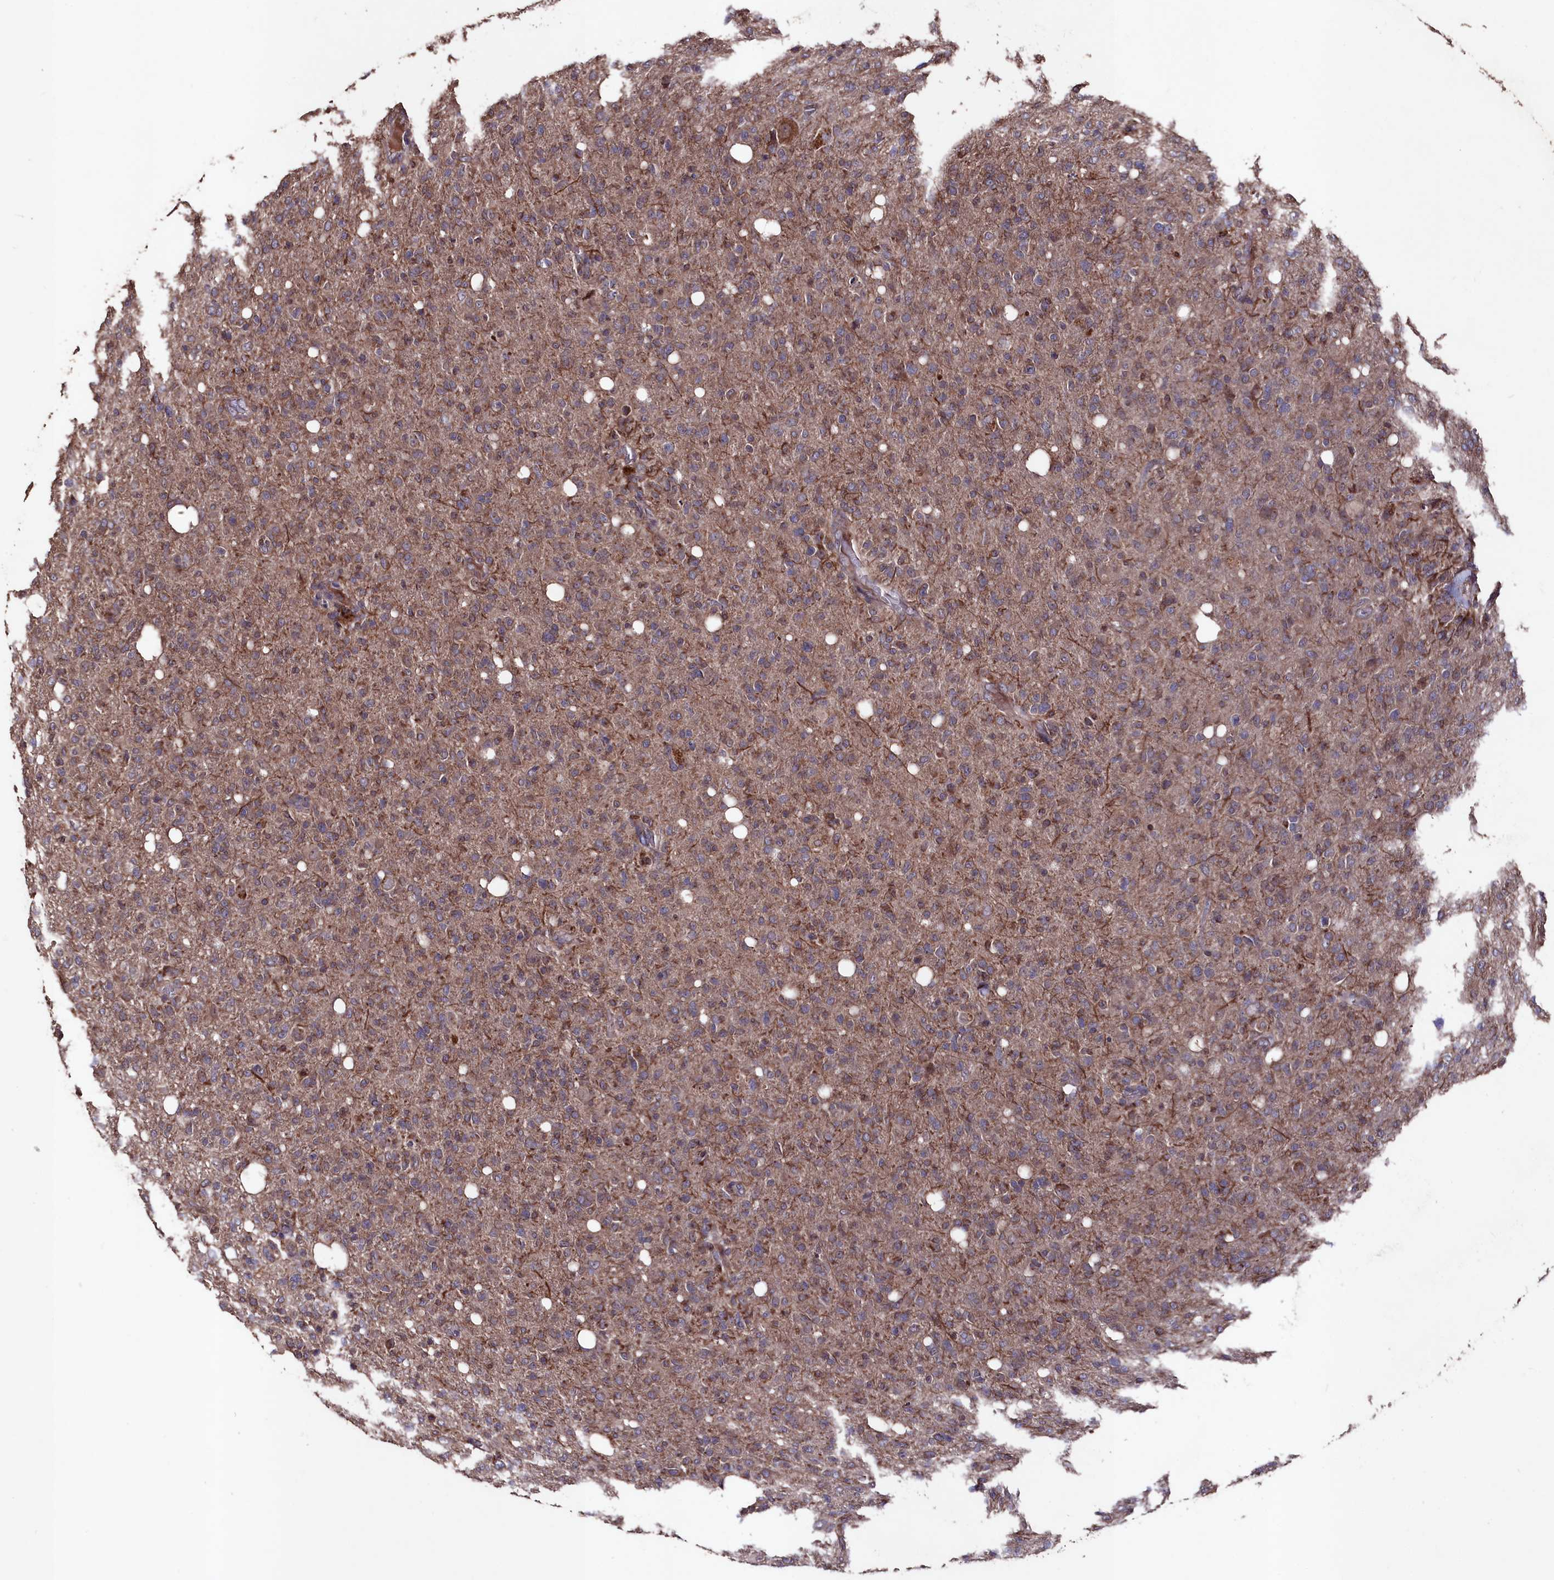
{"staining": {"intensity": "moderate", "quantity": ">75%", "location": "cytoplasmic/membranous"}, "tissue": "glioma", "cell_type": "Tumor cells", "image_type": "cancer", "snomed": [{"axis": "morphology", "description": "Glioma, malignant, High grade"}, {"axis": "topography", "description": "Brain"}], "caption": "Protein staining demonstrates moderate cytoplasmic/membranous positivity in approximately >75% of tumor cells in high-grade glioma (malignant).", "gene": "MYO1H", "patient": {"sex": "female", "age": 57}}